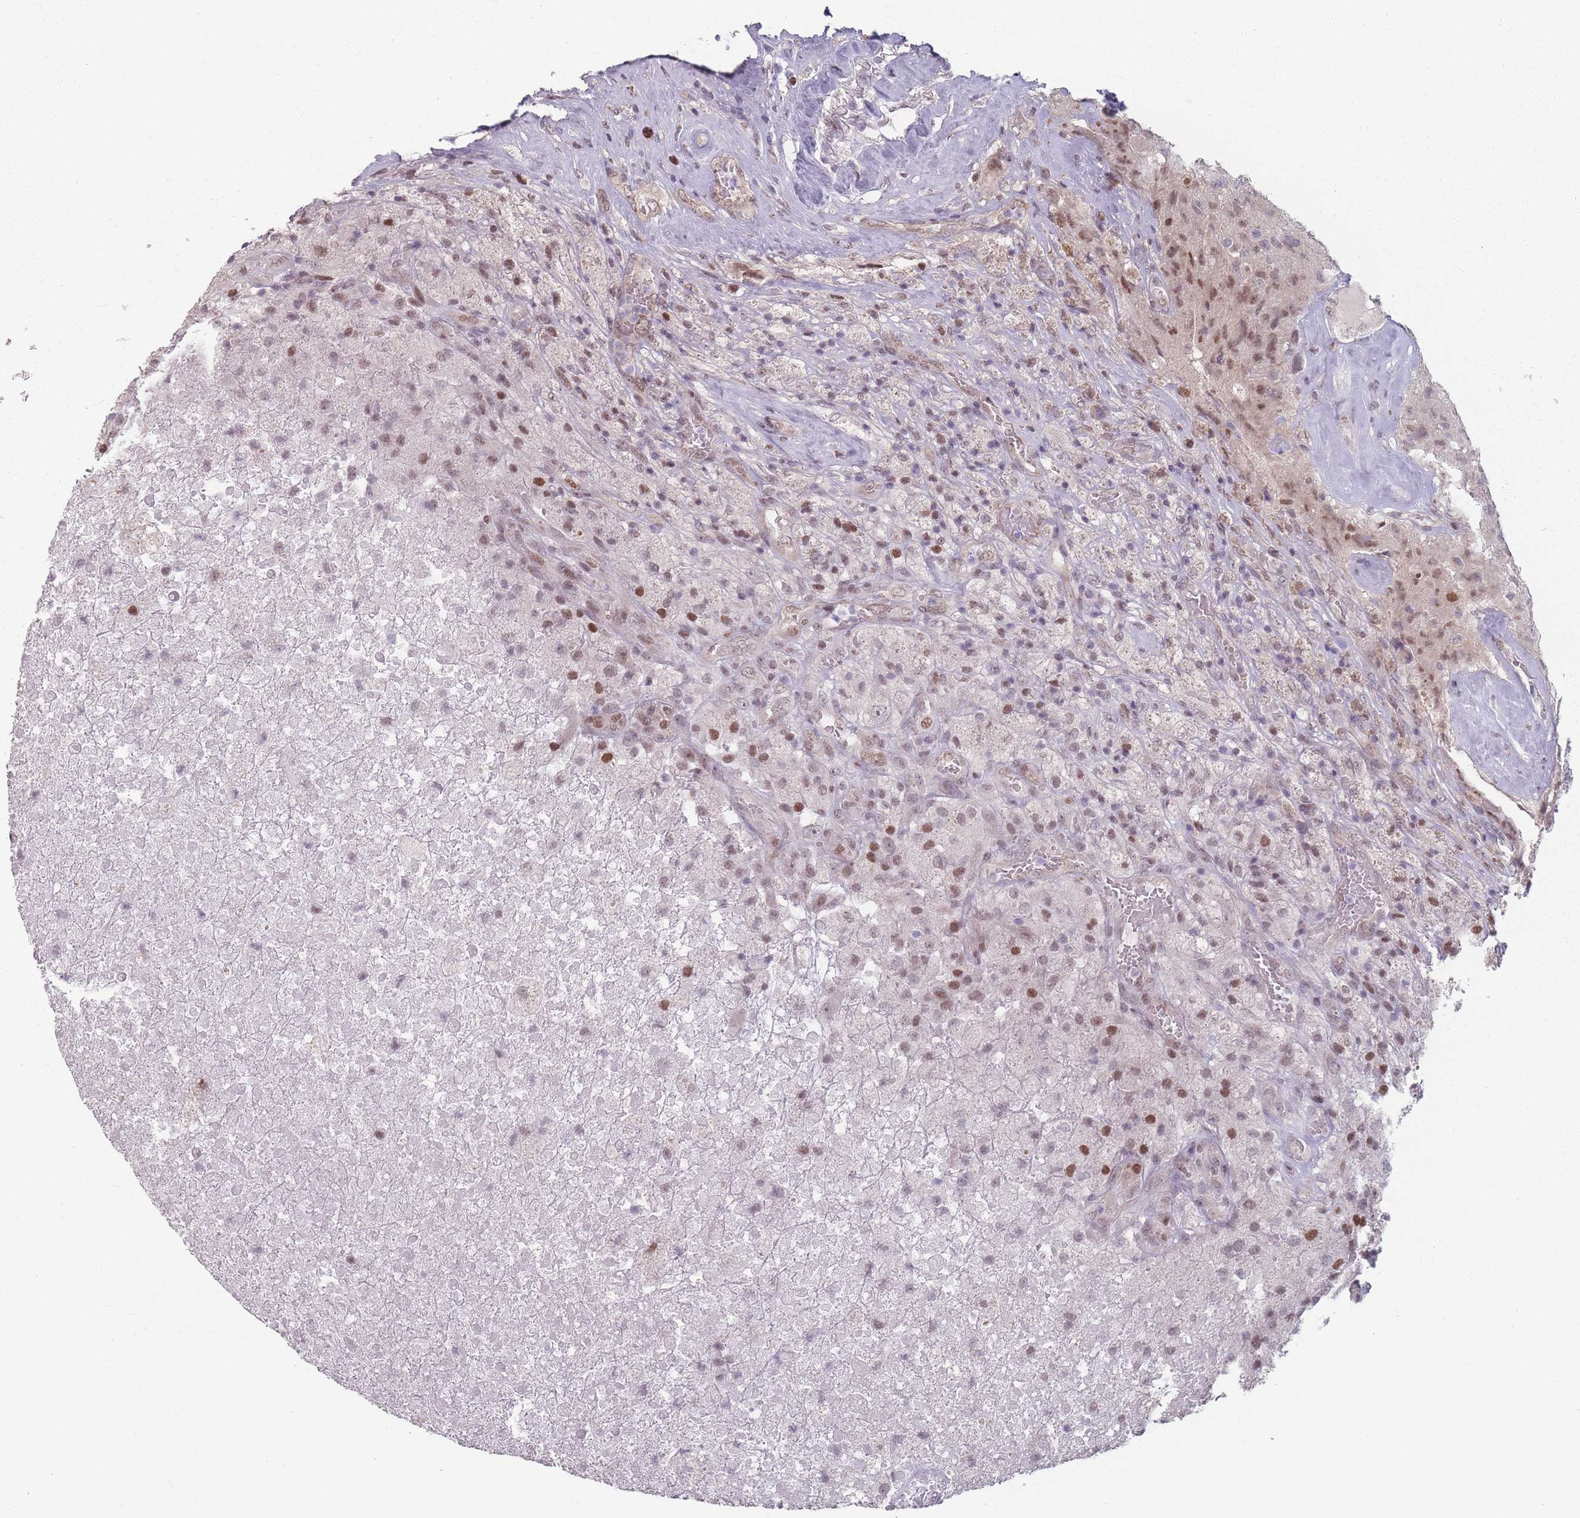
{"staining": {"intensity": "moderate", "quantity": "25%-75%", "location": "nuclear"}, "tissue": "glioma", "cell_type": "Tumor cells", "image_type": "cancer", "snomed": [{"axis": "morphology", "description": "Glioma, malignant, High grade"}, {"axis": "topography", "description": "Brain"}], "caption": "IHC of human high-grade glioma (malignant) demonstrates medium levels of moderate nuclear expression in approximately 25%-75% of tumor cells.", "gene": "SH3BGRL2", "patient": {"sex": "male", "age": 69}}